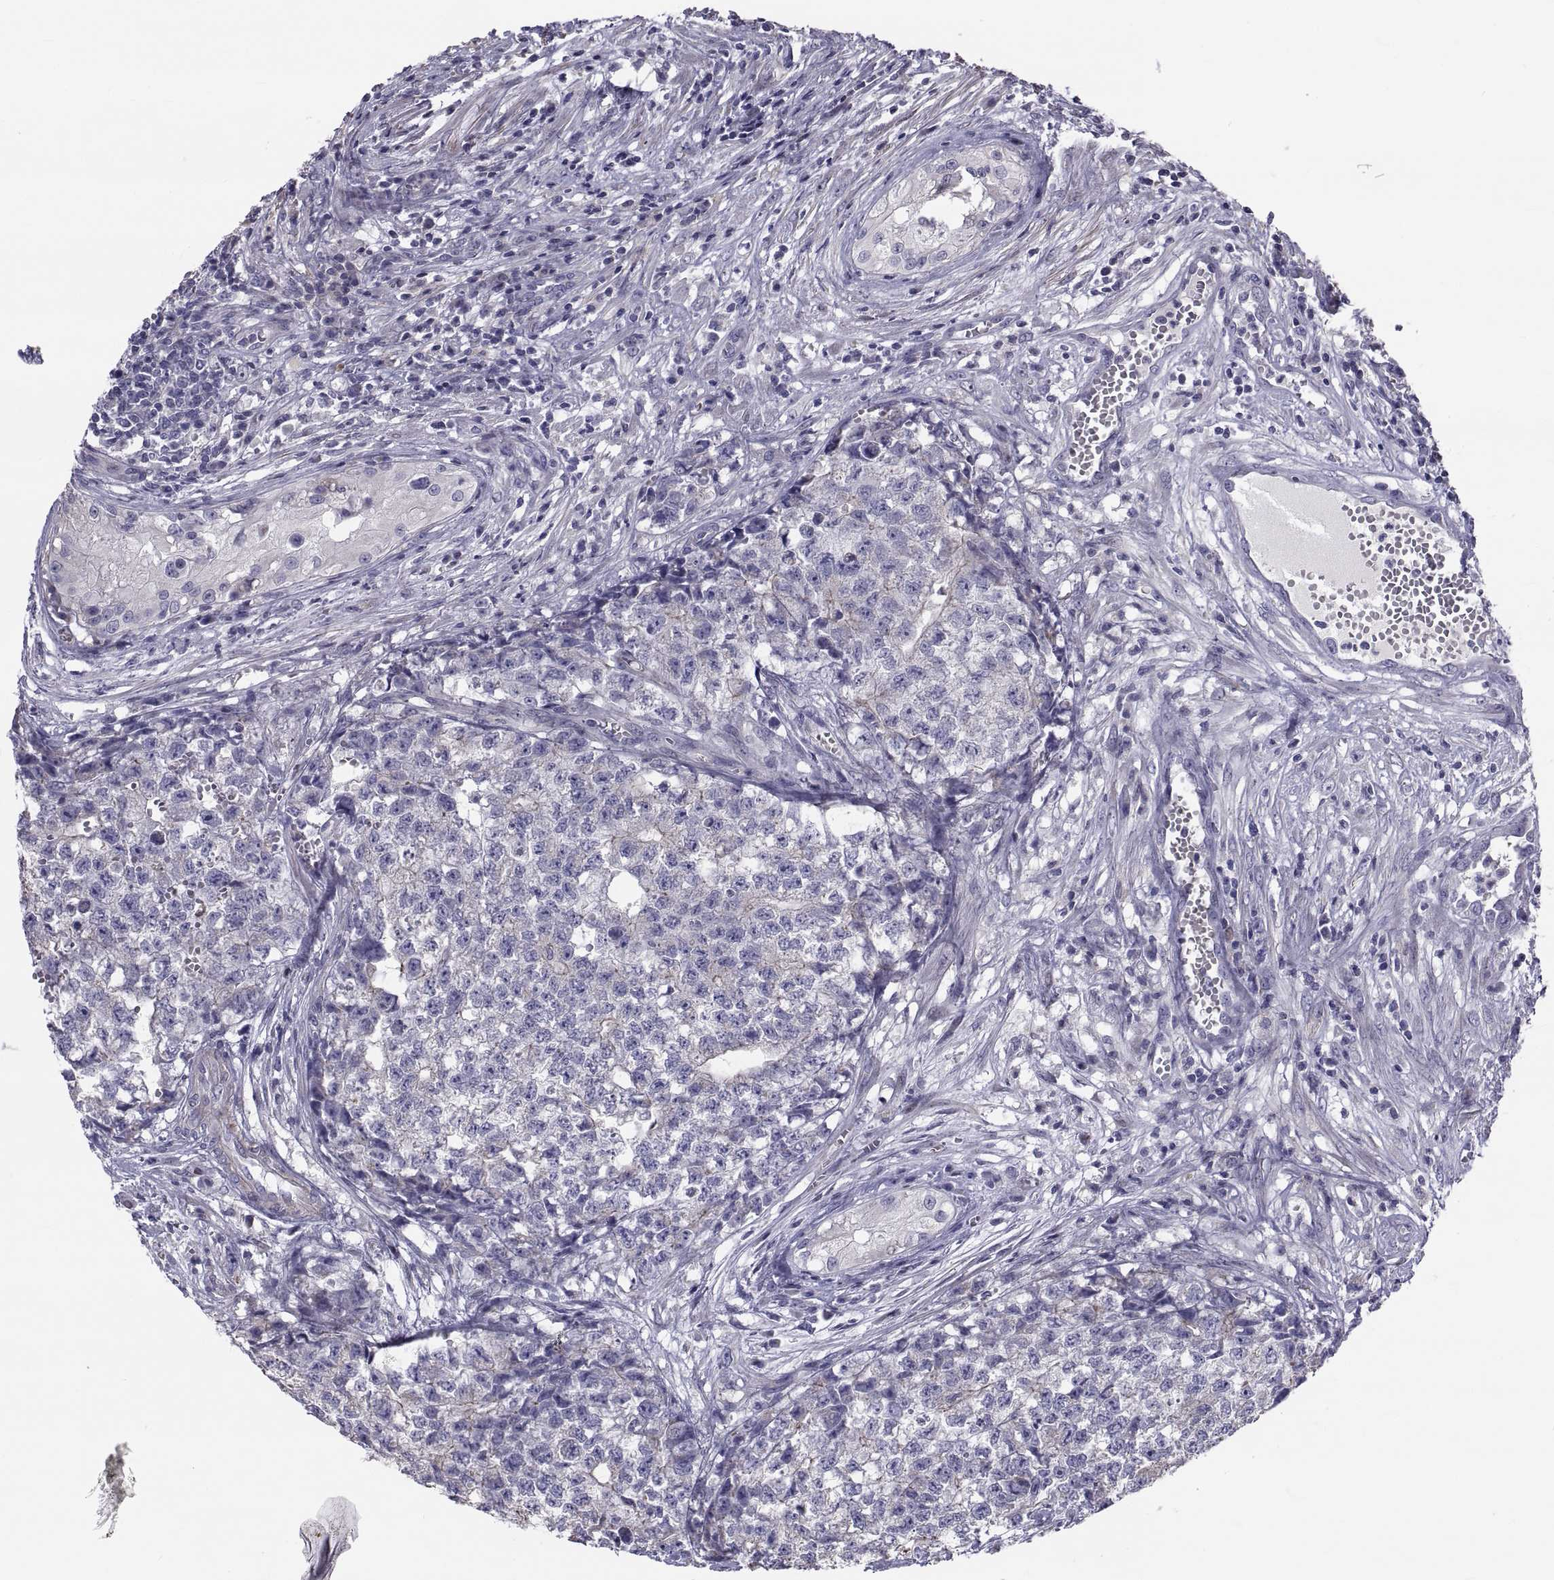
{"staining": {"intensity": "weak", "quantity": "<25%", "location": "cytoplasmic/membranous"}, "tissue": "testis cancer", "cell_type": "Tumor cells", "image_type": "cancer", "snomed": [{"axis": "morphology", "description": "Seminoma, NOS"}, {"axis": "morphology", "description": "Carcinoma, Embryonal, NOS"}, {"axis": "topography", "description": "Testis"}], "caption": "The histopathology image reveals no staining of tumor cells in seminoma (testis).", "gene": "ANO1", "patient": {"sex": "male", "age": 22}}